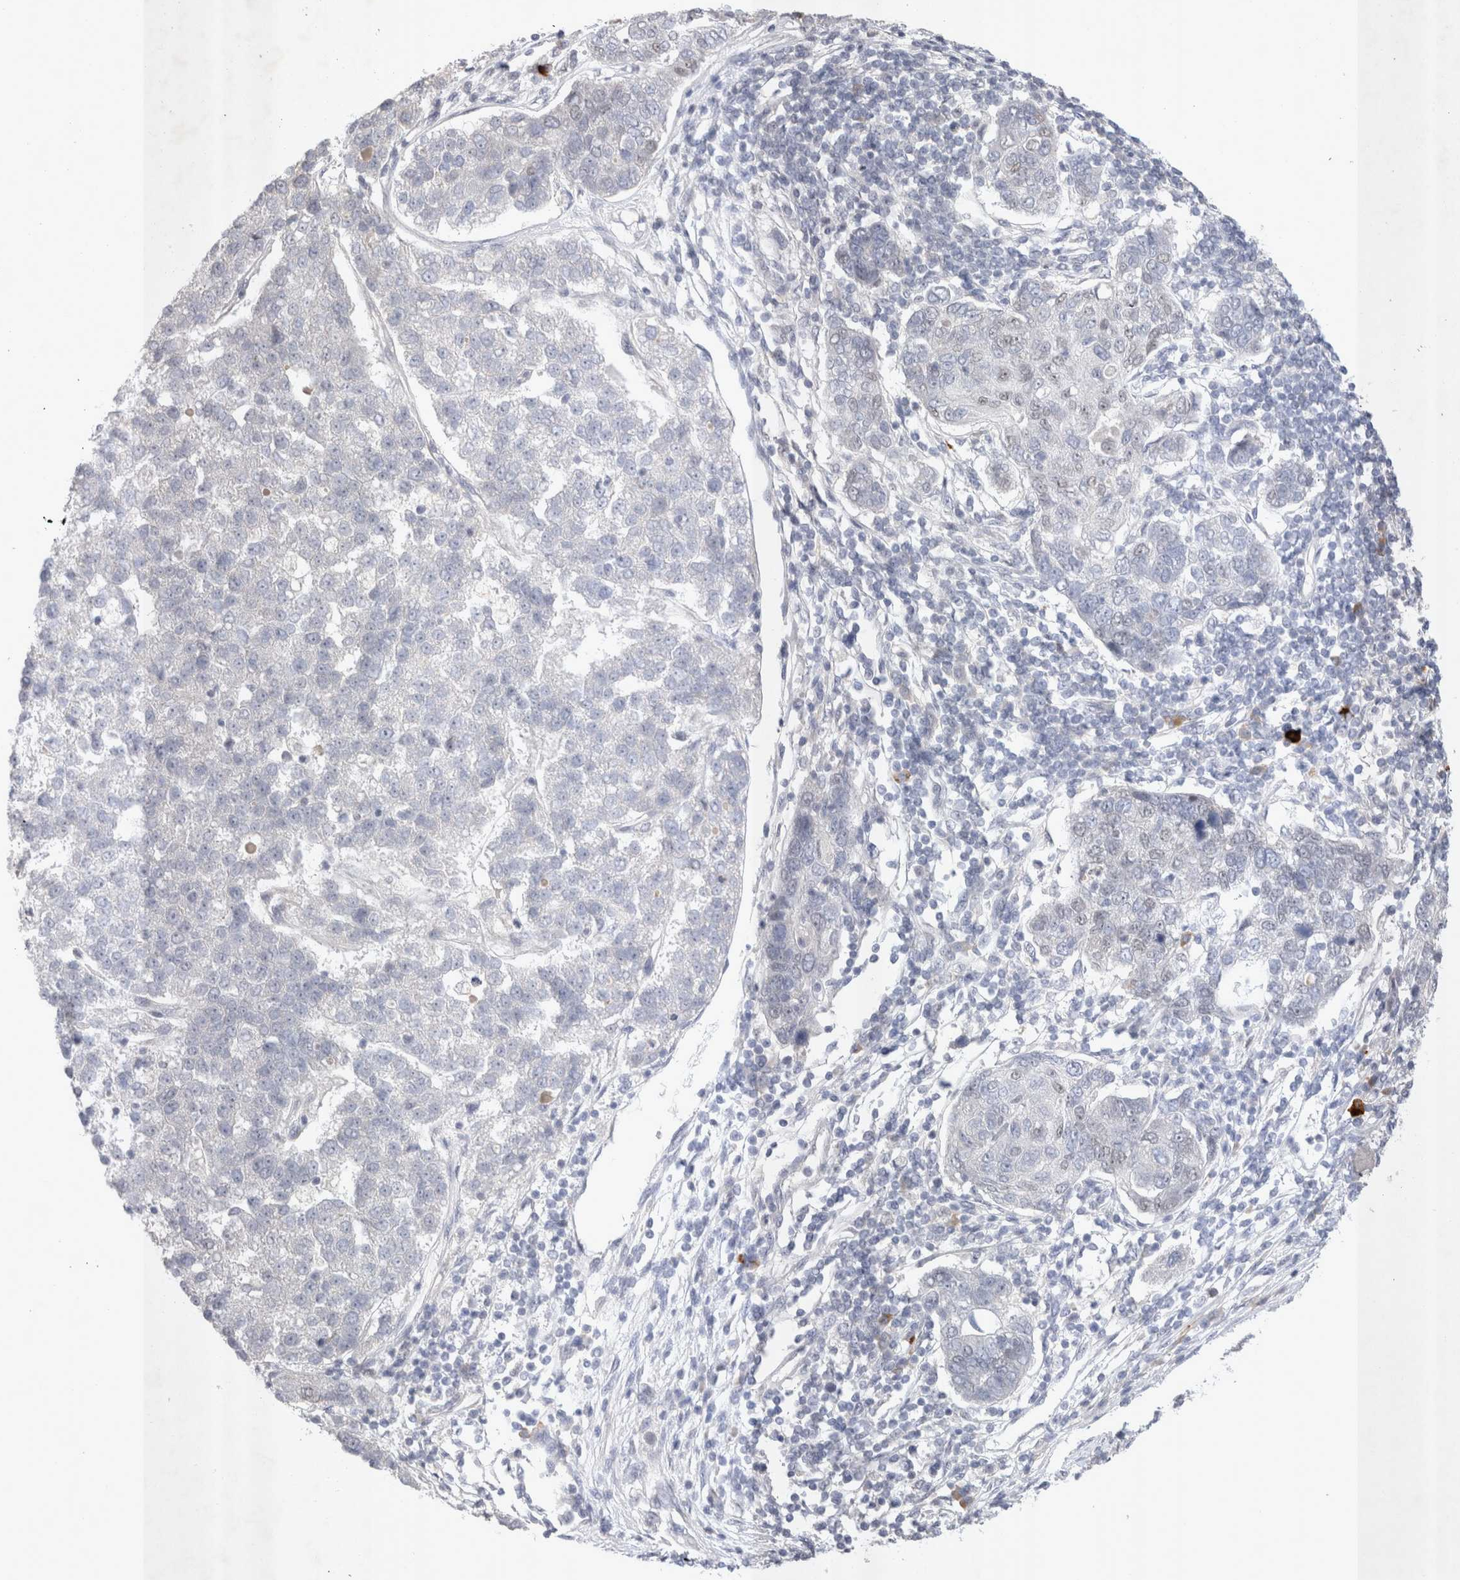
{"staining": {"intensity": "negative", "quantity": "none", "location": "none"}, "tissue": "pancreatic cancer", "cell_type": "Tumor cells", "image_type": "cancer", "snomed": [{"axis": "morphology", "description": "Adenocarcinoma, NOS"}, {"axis": "topography", "description": "Pancreas"}], "caption": "Immunohistochemistry (IHC) of pancreatic adenocarcinoma exhibits no staining in tumor cells.", "gene": "RECQL4", "patient": {"sex": "female", "age": 61}}